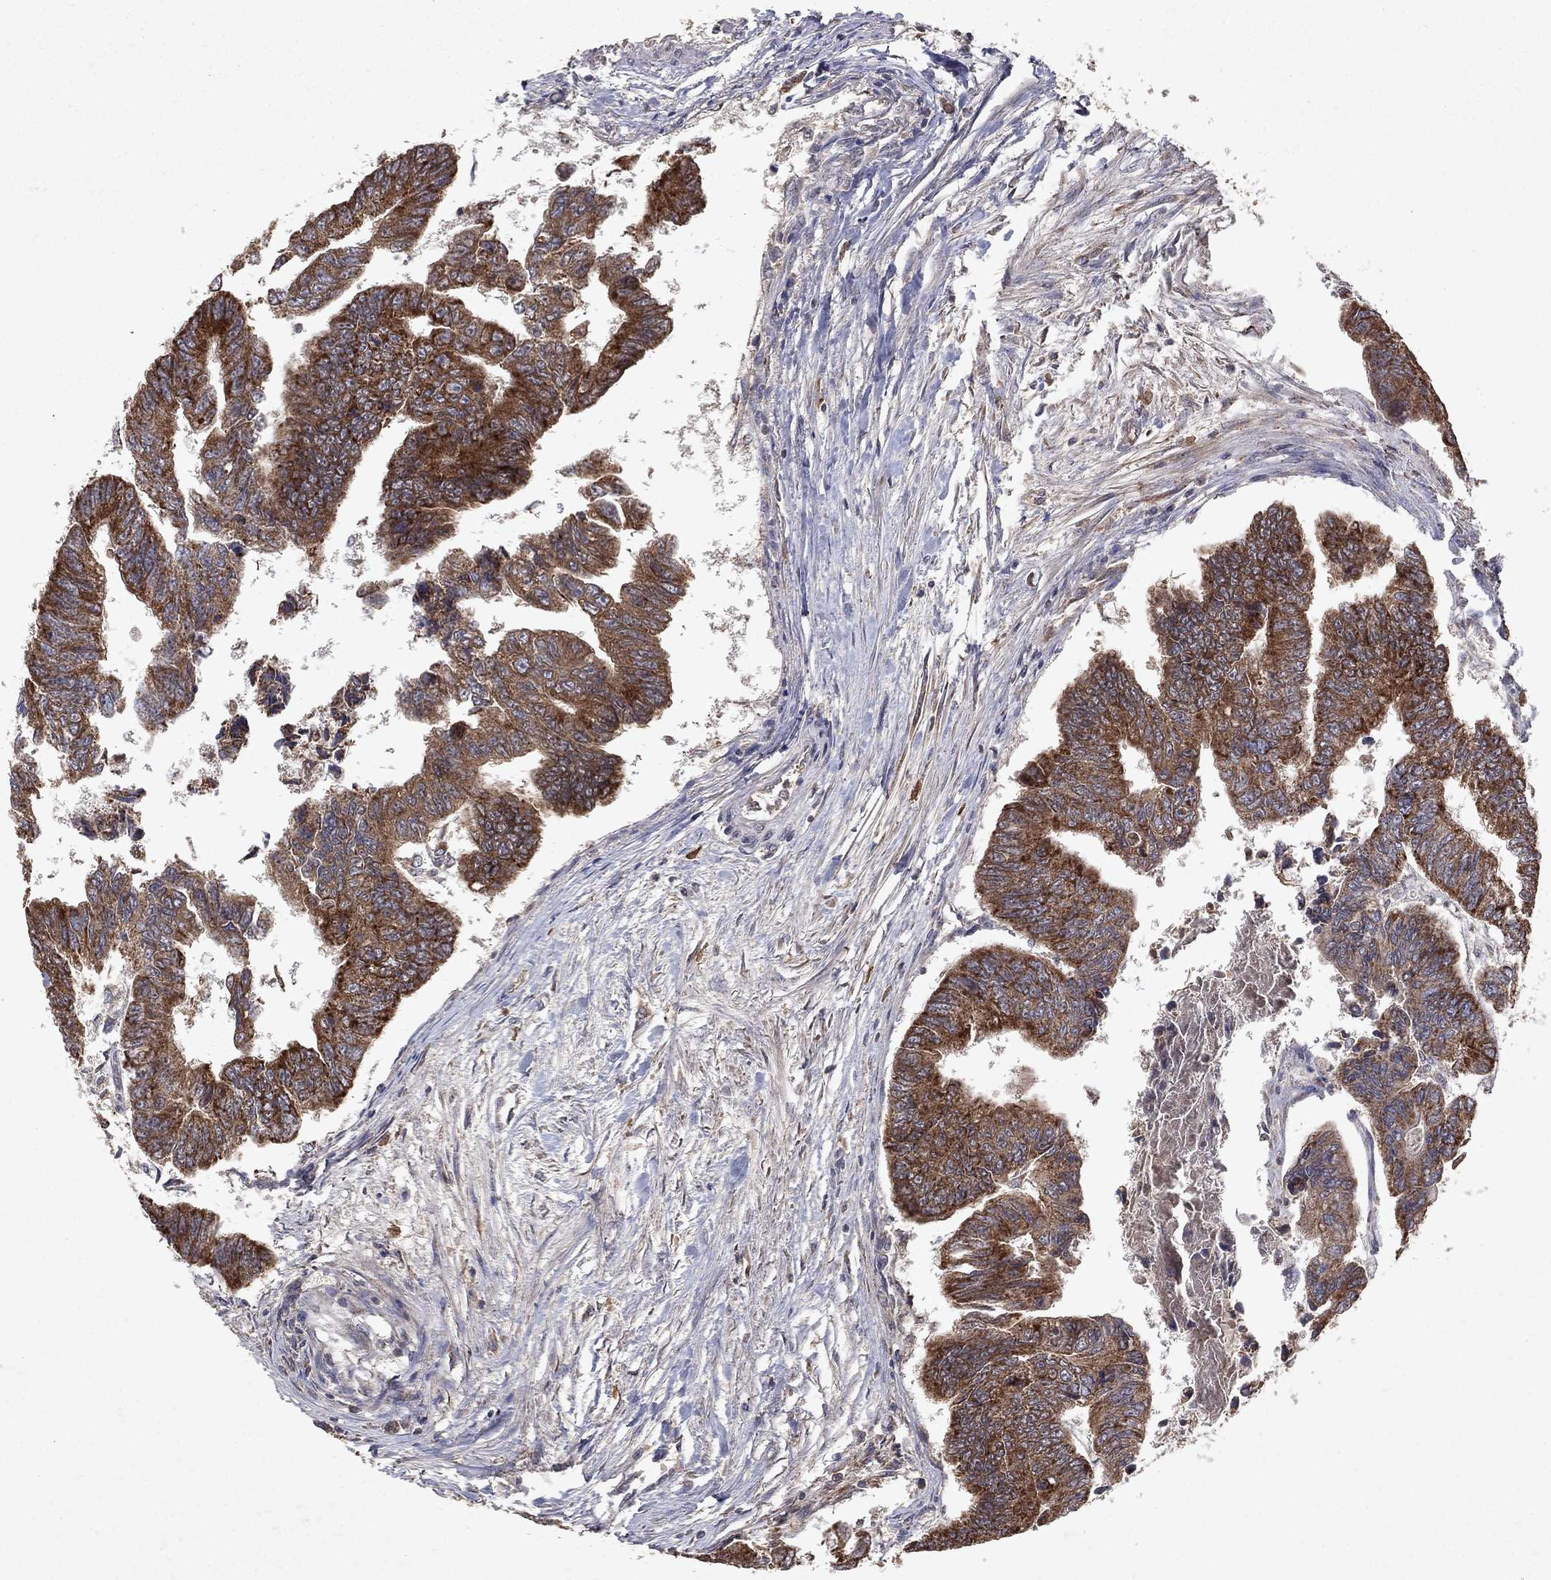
{"staining": {"intensity": "strong", "quantity": ">75%", "location": "cytoplasmic/membranous"}, "tissue": "colorectal cancer", "cell_type": "Tumor cells", "image_type": "cancer", "snomed": [{"axis": "morphology", "description": "Adenocarcinoma, NOS"}, {"axis": "topography", "description": "Colon"}], "caption": "Colorectal cancer (adenocarcinoma) was stained to show a protein in brown. There is high levels of strong cytoplasmic/membranous positivity in about >75% of tumor cells.", "gene": "PYROXD2", "patient": {"sex": "female", "age": 65}}